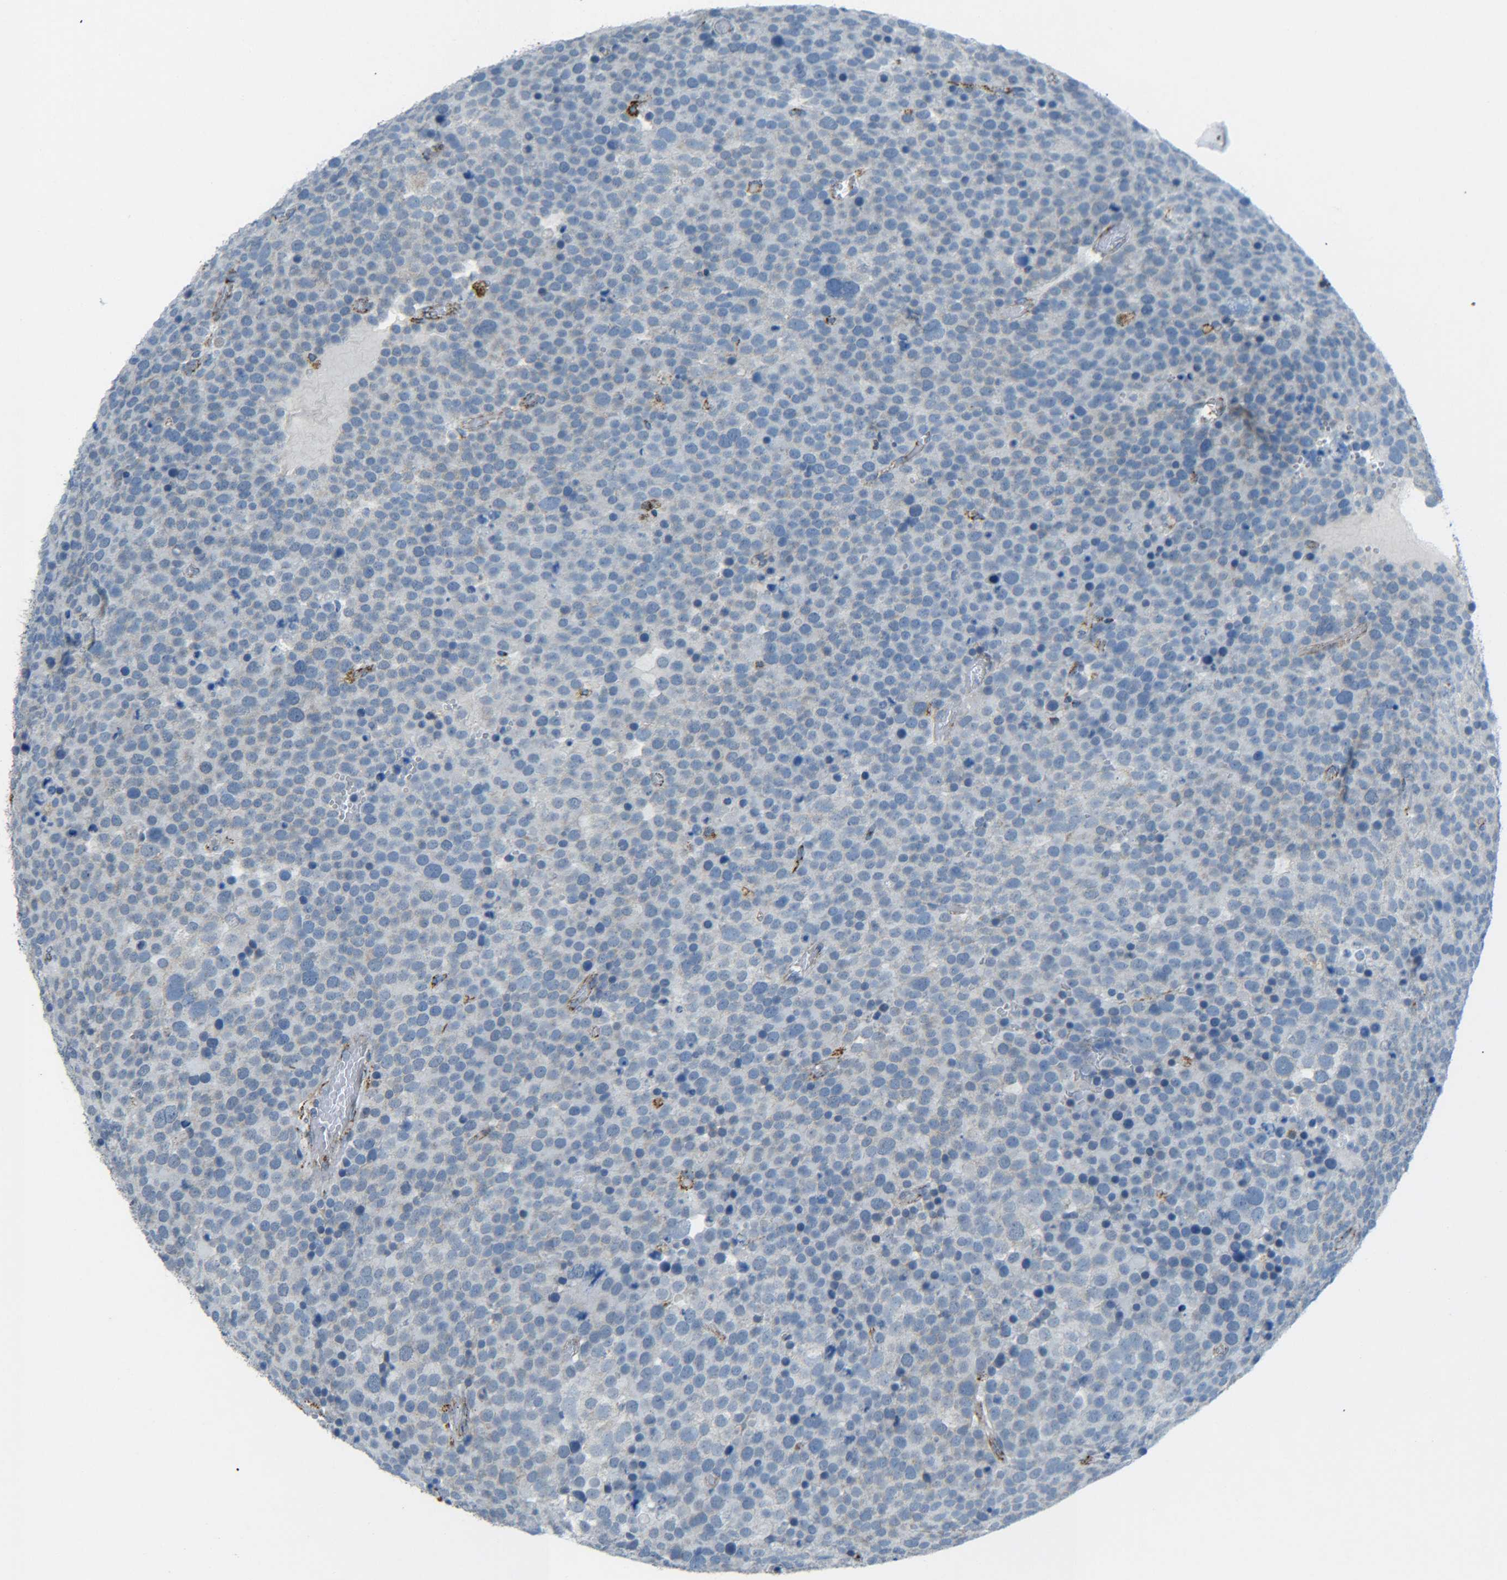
{"staining": {"intensity": "weak", "quantity": "<25%", "location": "cytoplasmic/membranous"}, "tissue": "testis cancer", "cell_type": "Tumor cells", "image_type": "cancer", "snomed": [{"axis": "morphology", "description": "Seminoma, NOS"}, {"axis": "topography", "description": "Testis"}], "caption": "Immunohistochemistry photomicrograph of neoplastic tissue: human testis seminoma stained with DAB displays no significant protein positivity in tumor cells.", "gene": "CYB5R1", "patient": {"sex": "male", "age": 71}}